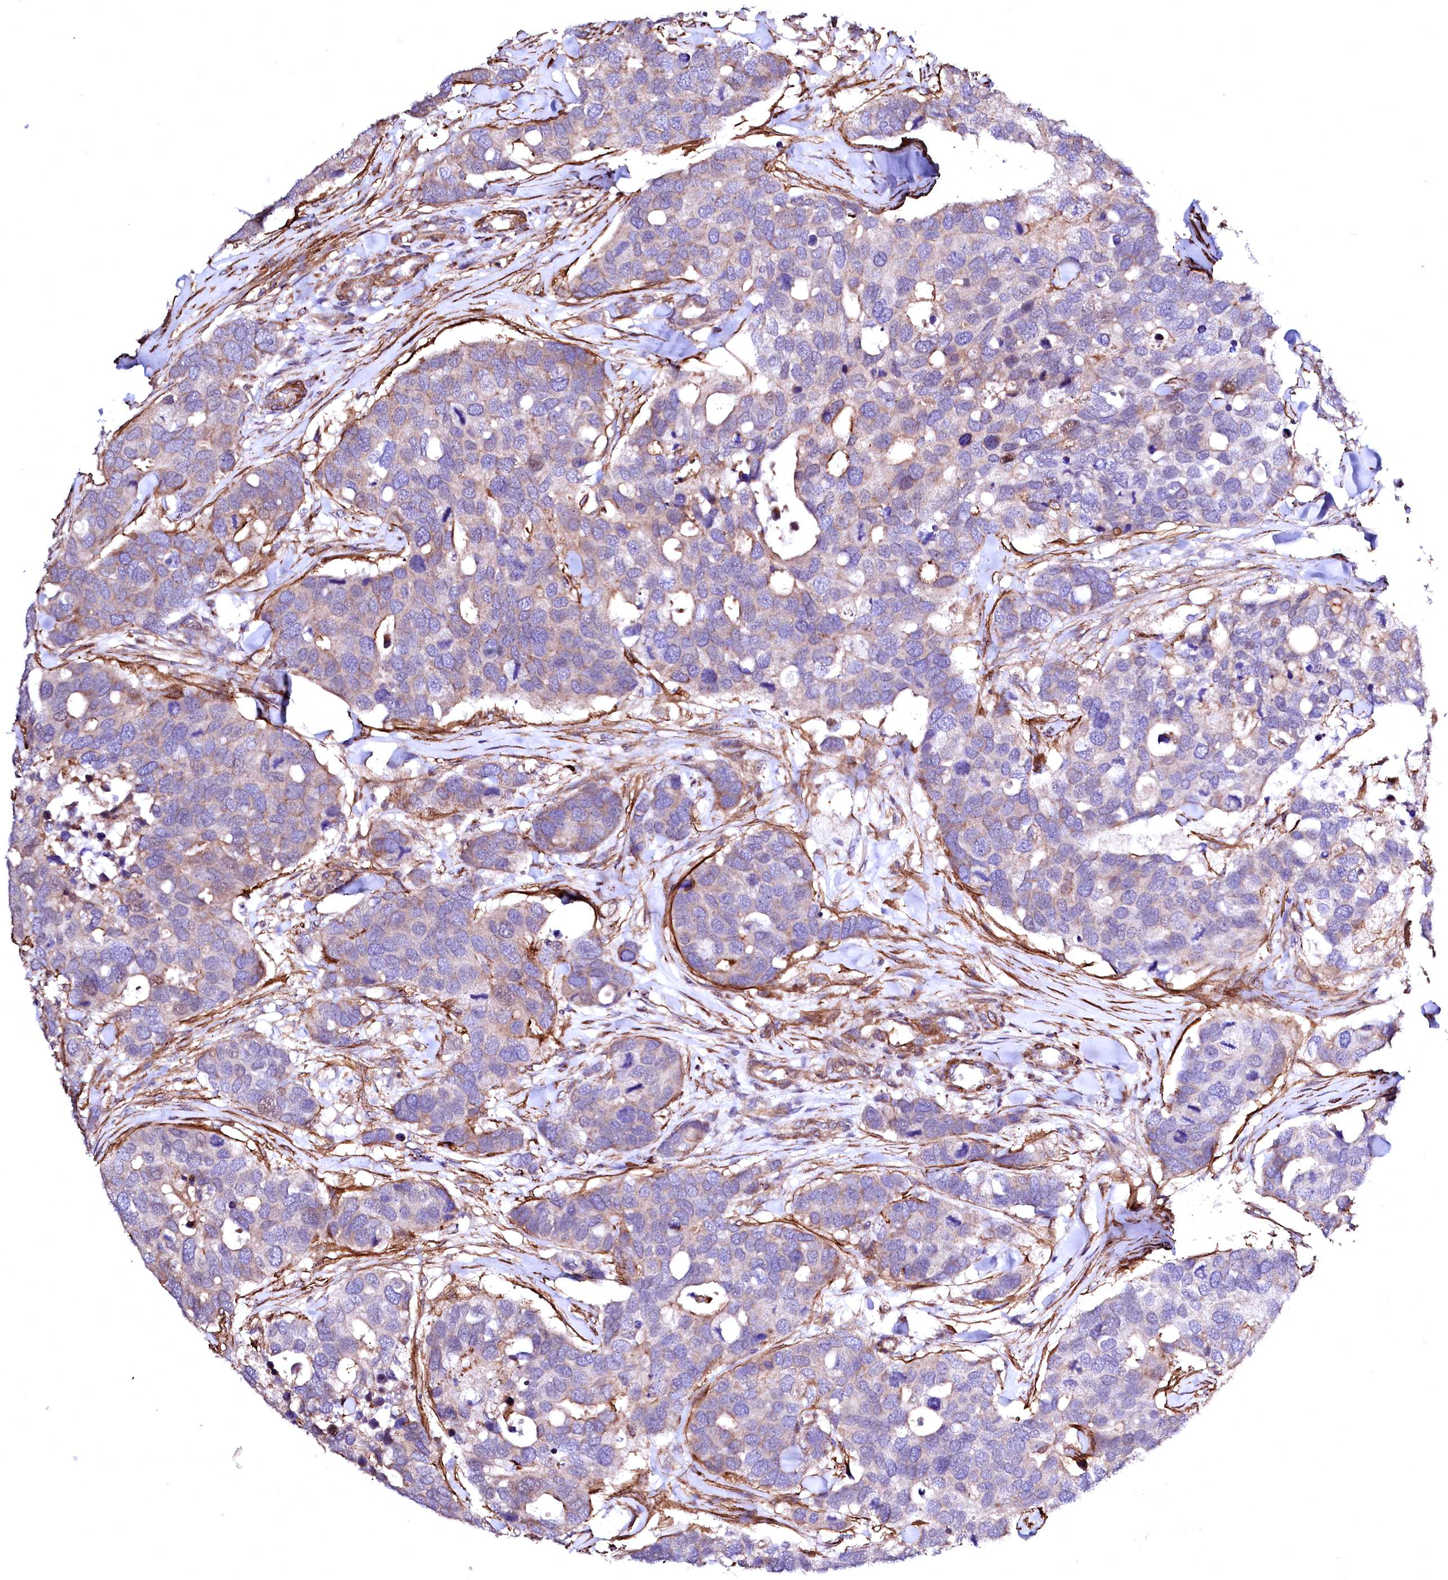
{"staining": {"intensity": "negative", "quantity": "none", "location": "none"}, "tissue": "breast cancer", "cell_type": "Tumor cells", "image_type": "cancer", "snomed": [{"axis": "morphology", "description": "Duct carcinoma"}, {"axis": "topography", "description": "Breast"}], "caption": "DAB immunohistochemical staining of infiltrating ductal carcinoma (breast) shows no significant staining in tumor cells.", "gene": "GPR176", "patient": {"sex": "female", "age": 83}}